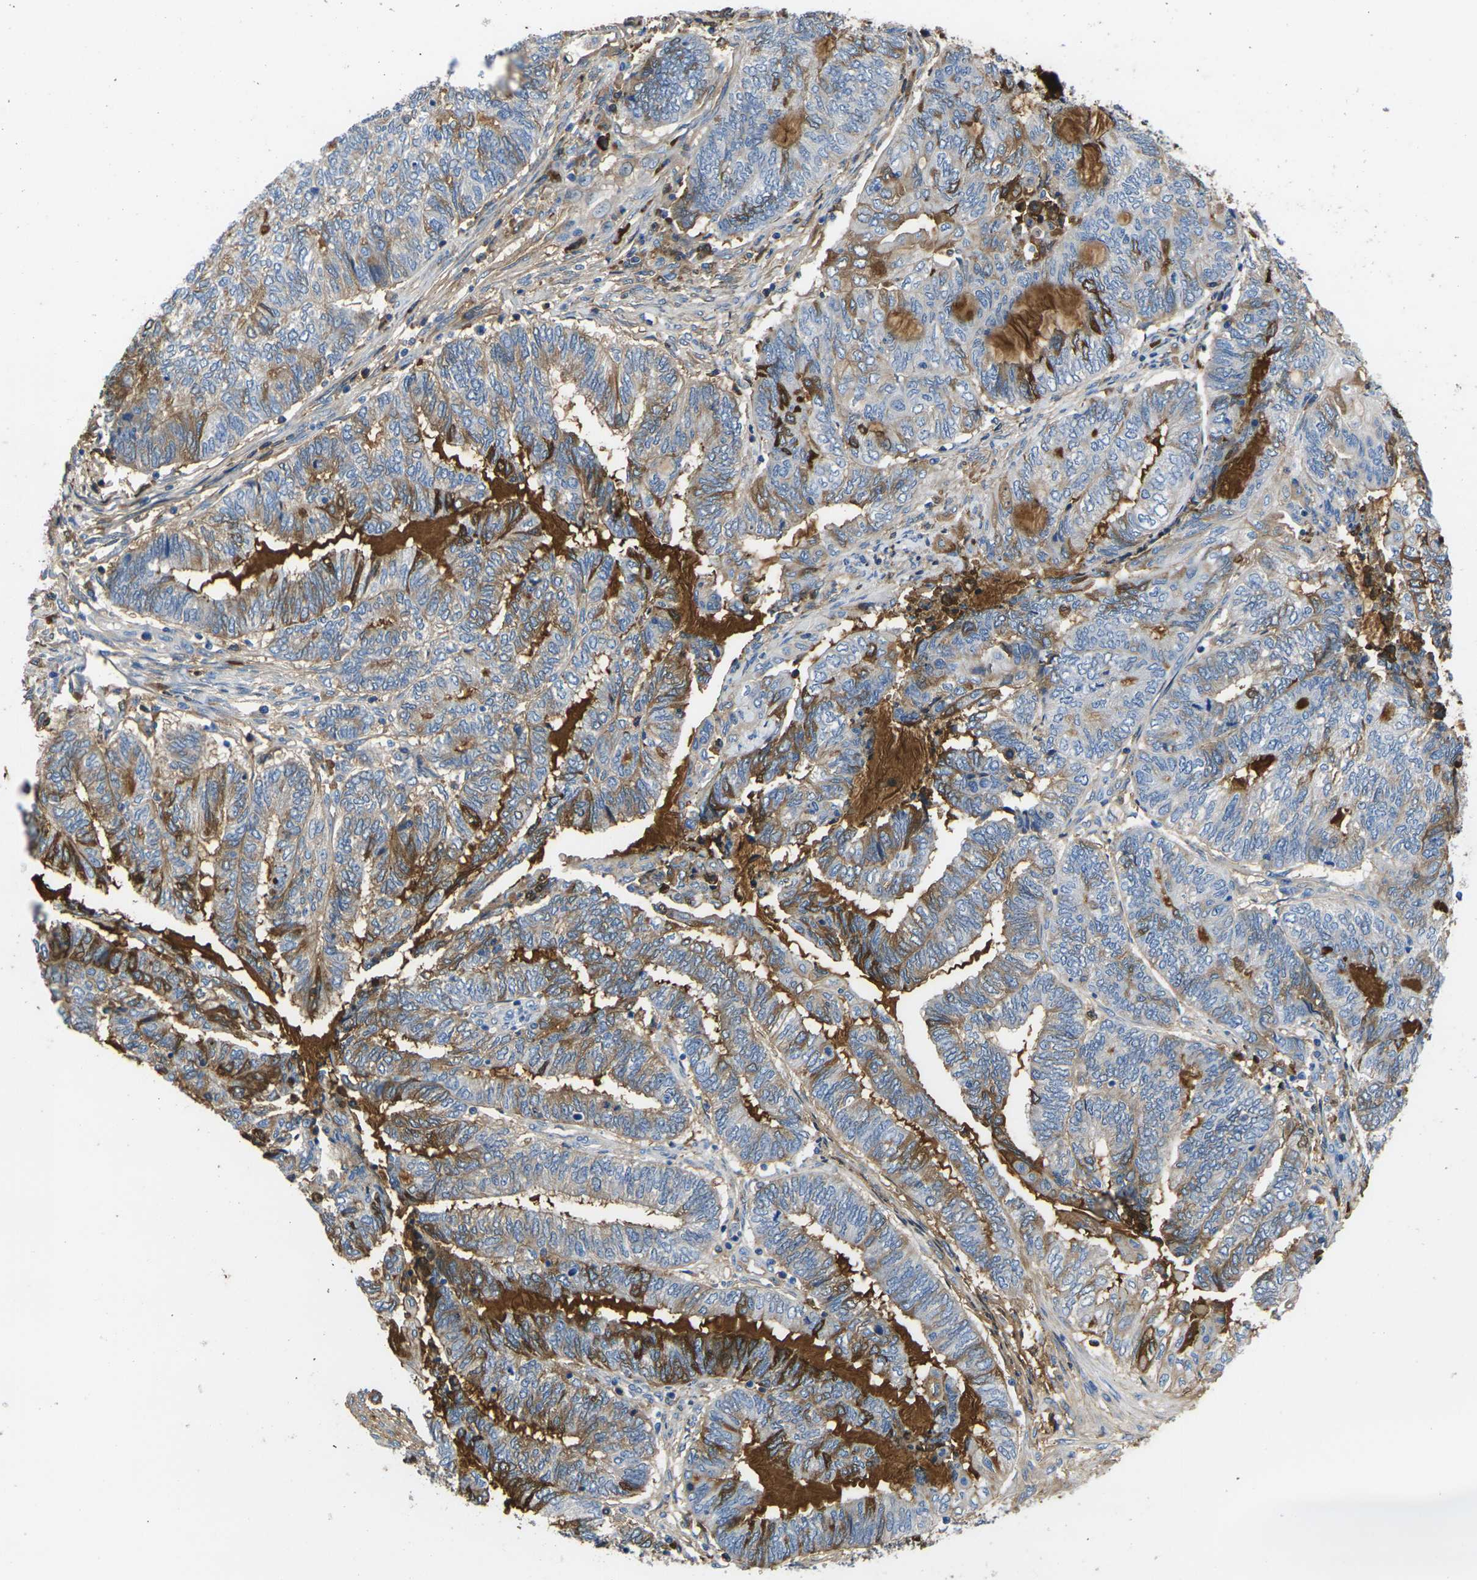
{"staining": {"intensity": "moderate", "quantity": "25%-75%", "location": "cytoplasmic/membranous"}, "tissue": "endometrial cancer", "cell_type": "Tumor cells", "image_type": "cancer", "snomed": [{"axis": "morphology", "description": "Adenocarcinoma, NOS"}, {"axis": "topography", "description": "Uterus"}, {"axis": "topography", "description": "Endometrium"}], "caption": "Immunohistochemical staining of endometrial cancer (adenocarcinoma) demonstrates medium levels of moderate cytoplasmic/membranous positivity in about 25%-75% of tumor cells.", "gene": "GREM2", "patient": {"sex": "female", "age": 70}}